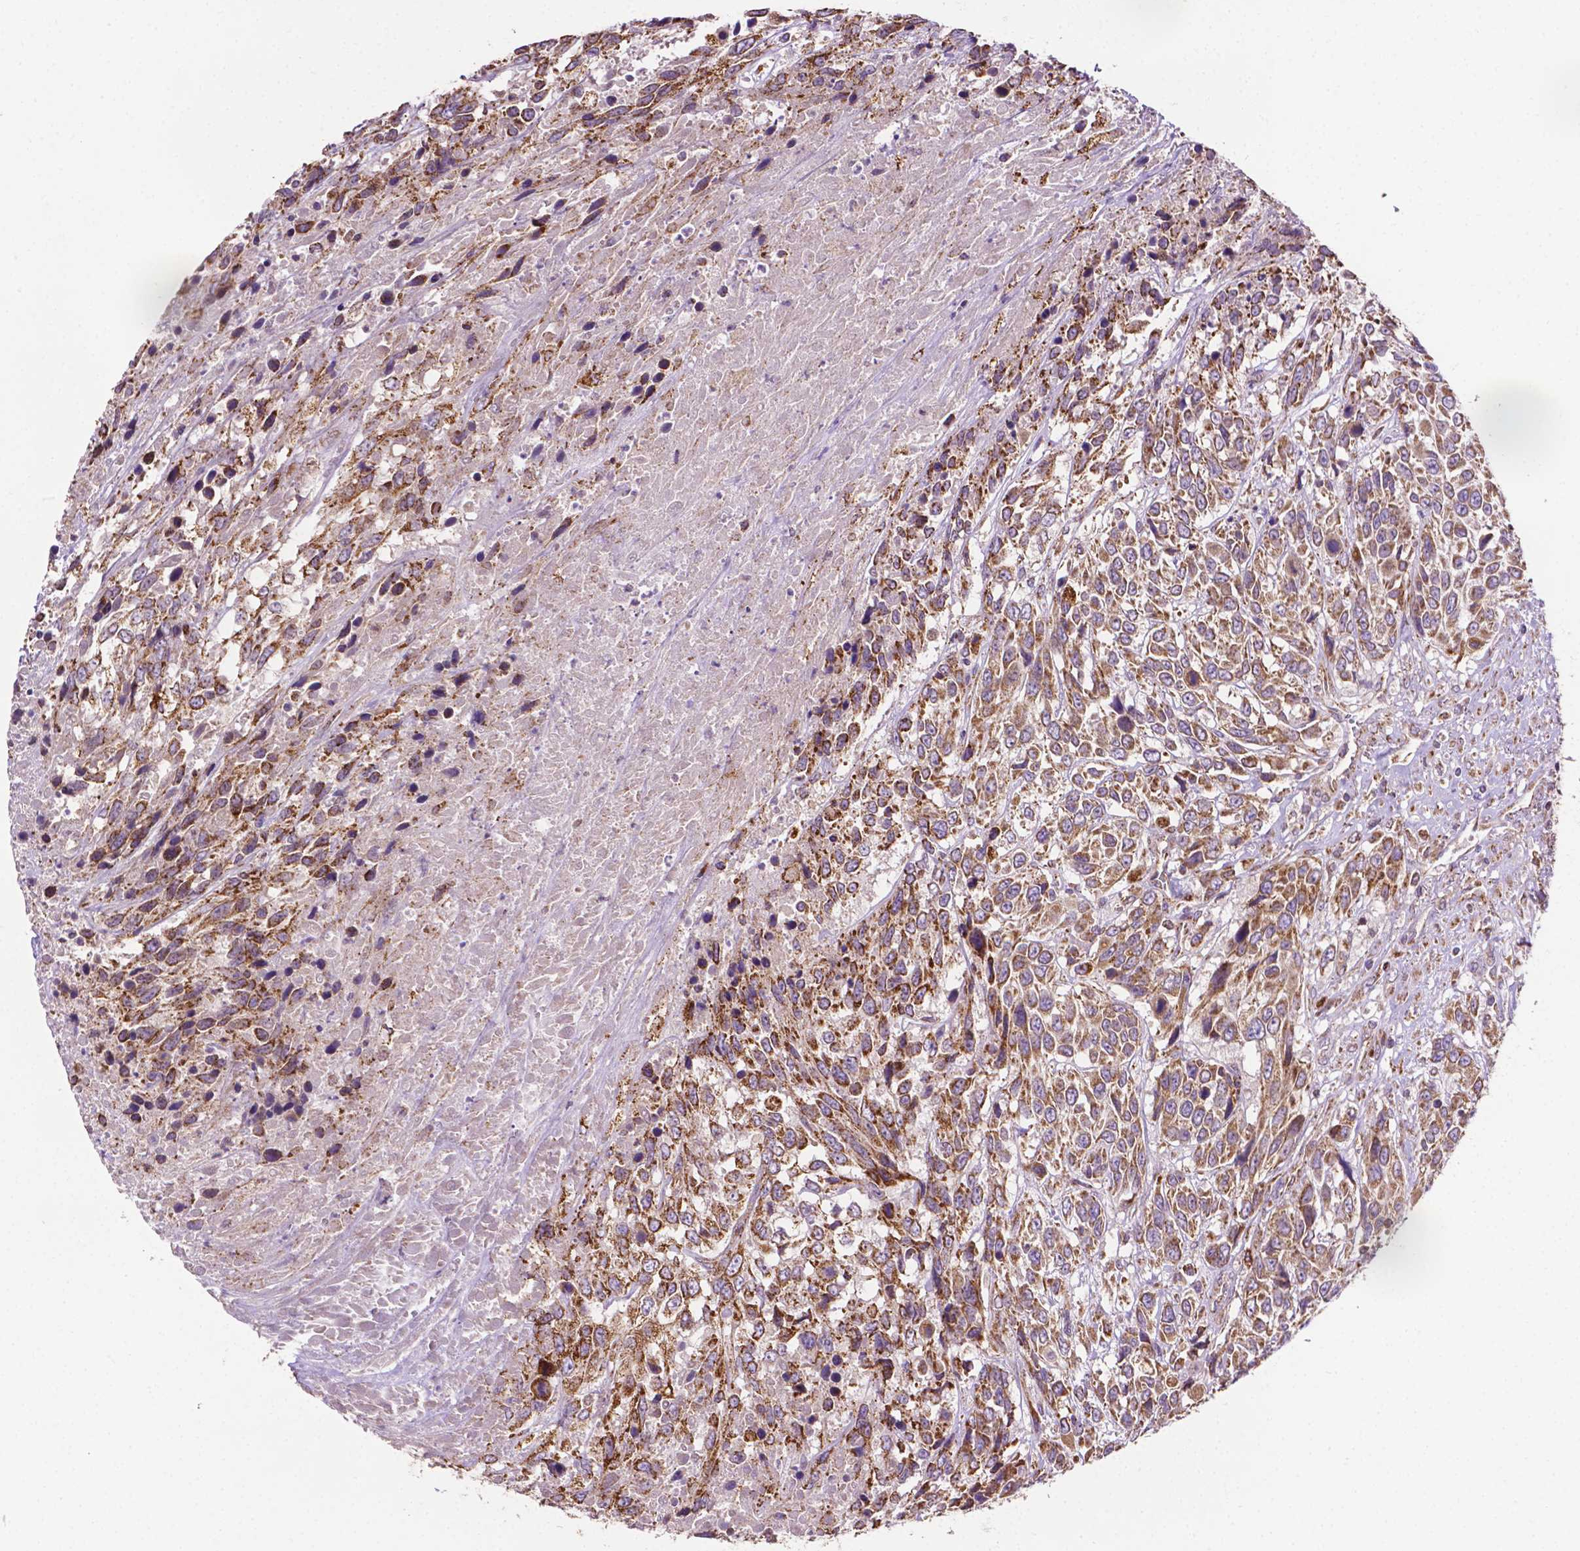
{"staining": {"intensity": "strong", "quantity": "25%-75%", "location": "cytoplasmic/membranous"}, "tissue": "urothelial cancer", "cell_type": "Tumor cells", "image_type": "cancer", "snomed": [{"axis": "morphology", "description": "Urothelial carcinoma, High grade"}, {"axis": "topography", "description": "Urinary bladder"}], "caption": "This histopathology image shows urothelial cancer stained with immunohistochemistry to label a protein in brown. The cytoplasmic/membranous of tumor cells show strong positivity for the protein. Nuclei are counter-stained blue.", "gene": "ILVBL", "patient": {"sex": "female", "age": 70}}